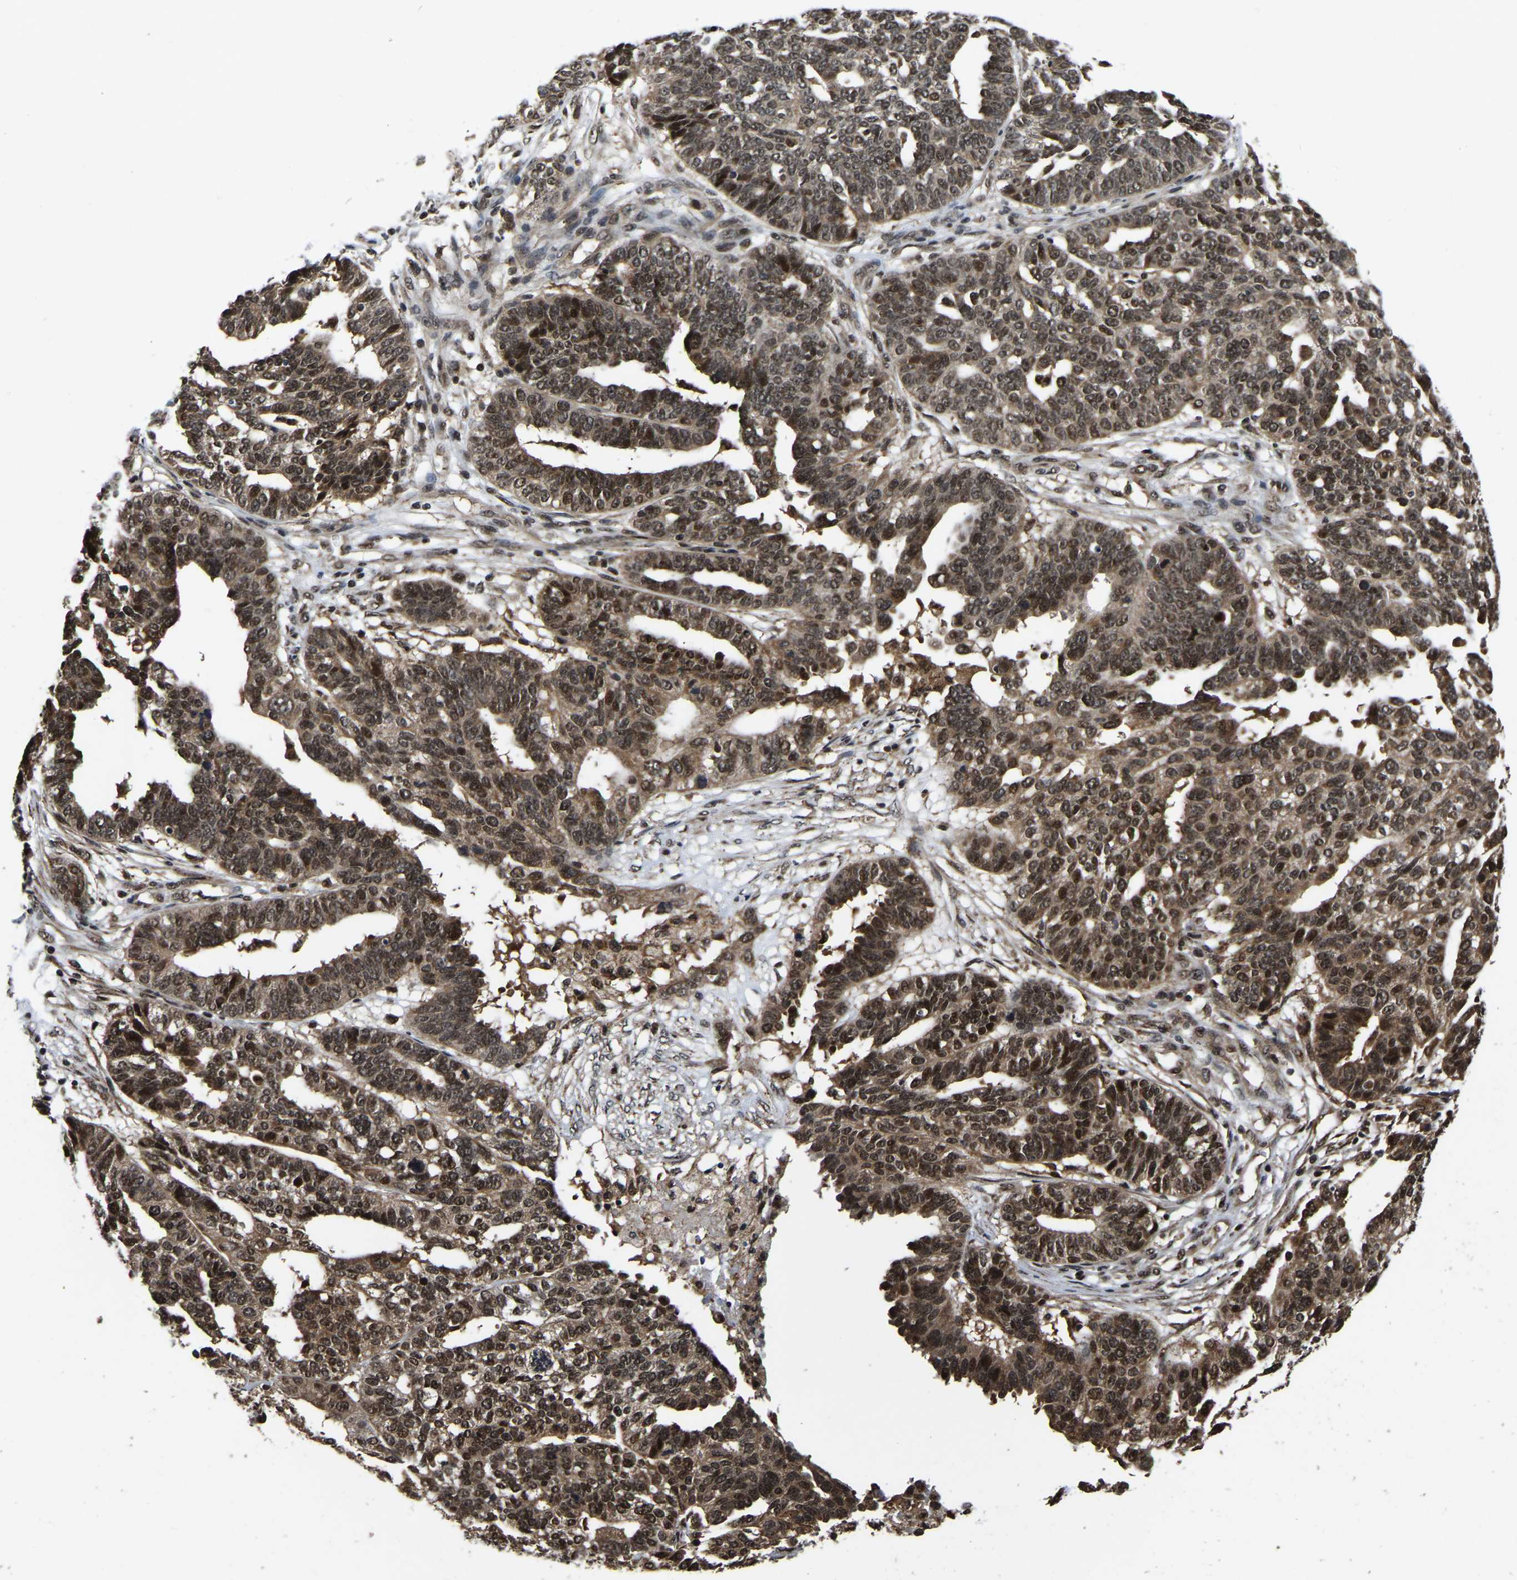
{"staining": {"intensity": "moderate", "quantity": ">75%", "location": "cytoplasmic/membranous,nuclear"}, "tissue": "ovarian cancer", "cell_type": "Tumor cells", "image_type": "cancer", "snomed": [{"axis": "morphology", "description": "Cystadenocarcinoma, serous, NOS"}, {"axis": "topography", "description": "Ovary"}], "caption": "The photomicrograph exhibits a brown stain indicating the presence of a protein in the cytoplasmic/membranous and nuclear of tumor cells in ovarian cancer.", "gene": "CIAO1", "patient": {"sex": "female", "age": 59}}